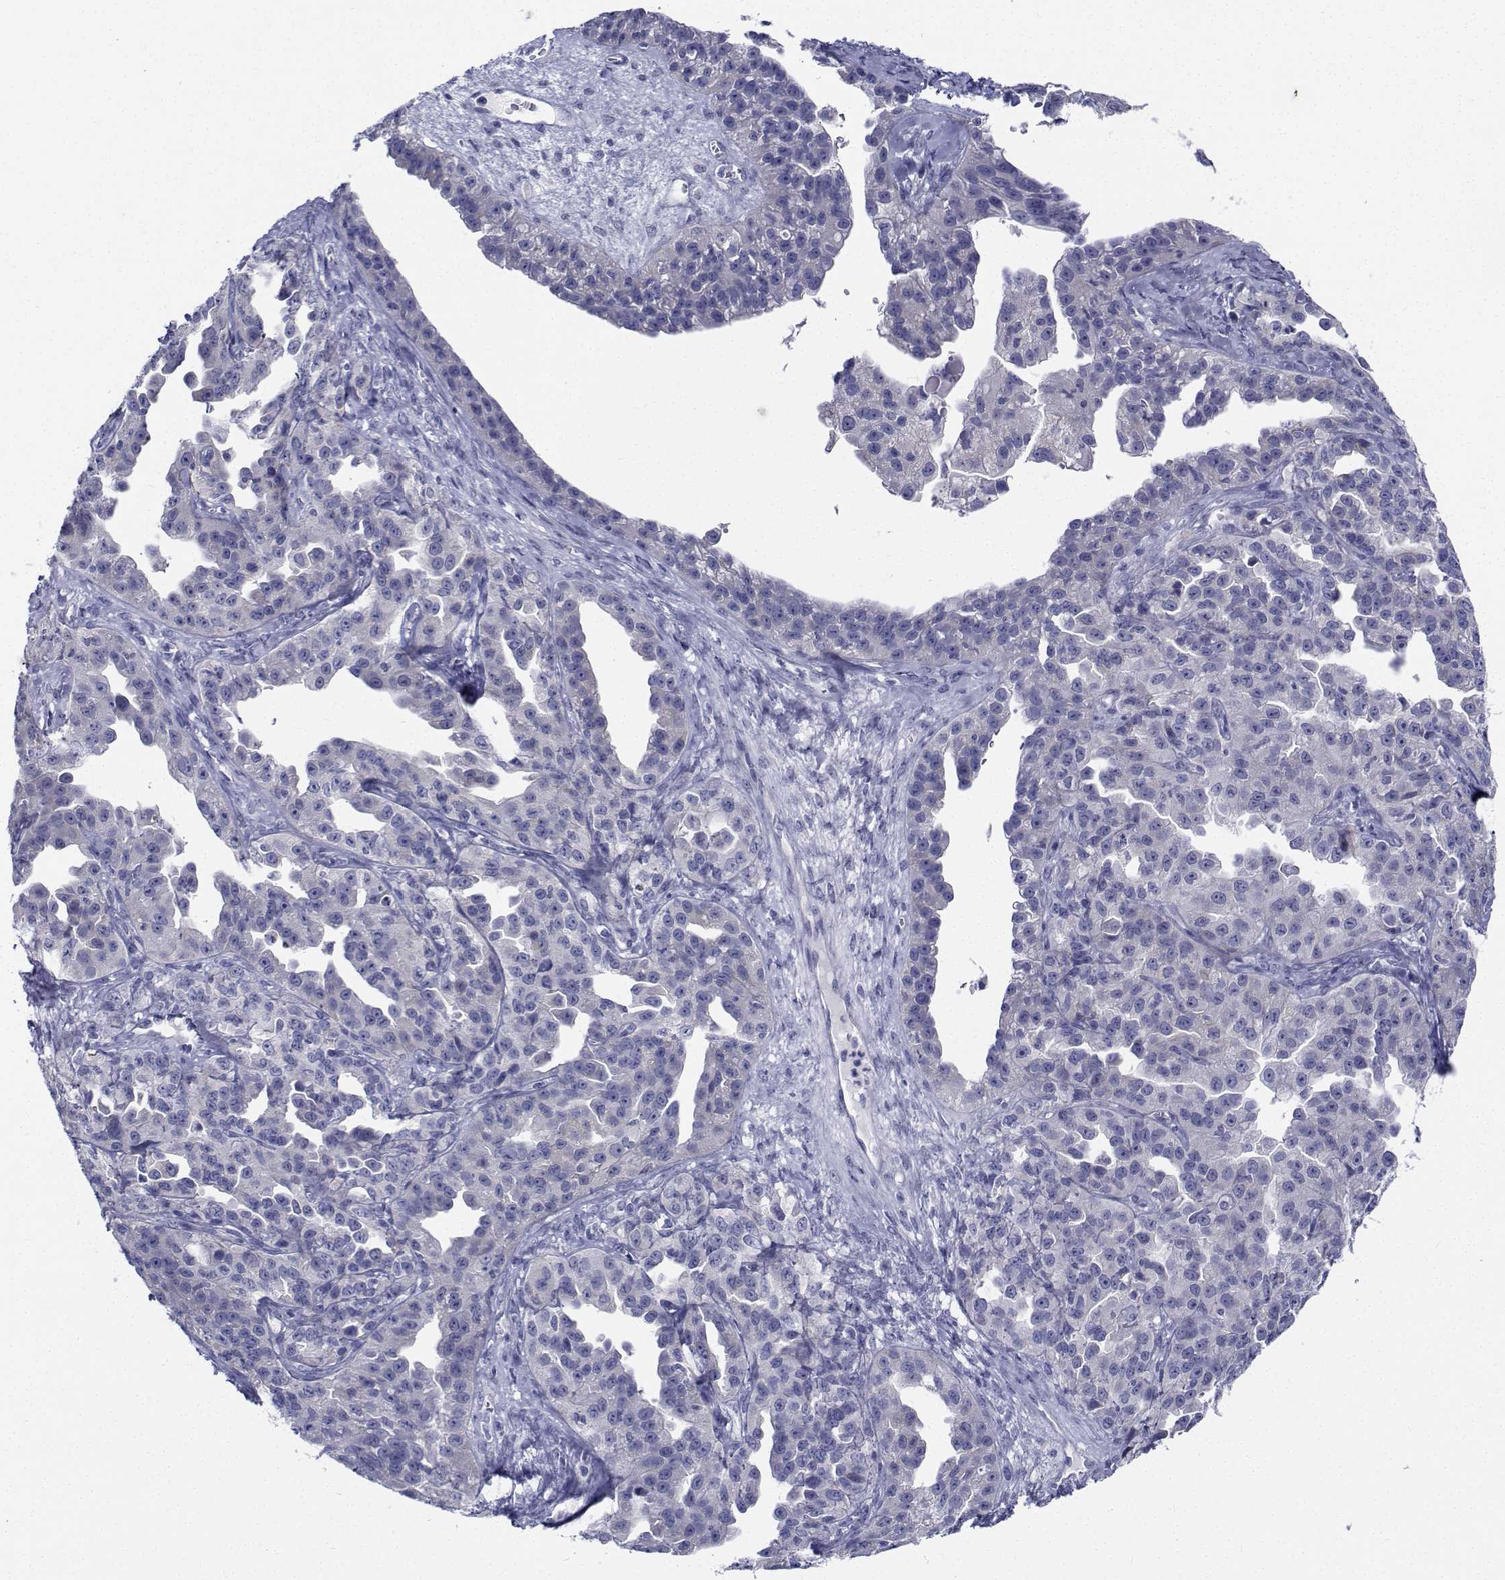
{"staining": {"intensity": "negative", "quantity": "none", "location": "none"}, "tissue": "ovarian cancer", "cell_type": "Tumor cells", "image_type": "cancer", "snomed": [{"axis": "morphology", "description": "Cystadenocarcinoma, serous, NOS"}, {"axis": "topography", "description": "Ovary"}], "caption": "High magnification brightfield microscopy of ovarian cancer stained with DAB (brown) and counterstained with hematoxylin (blue): tumor cells show no significant expression.", "gene": "CDHR3", "patient": {"sex": "female", "age": 75}}